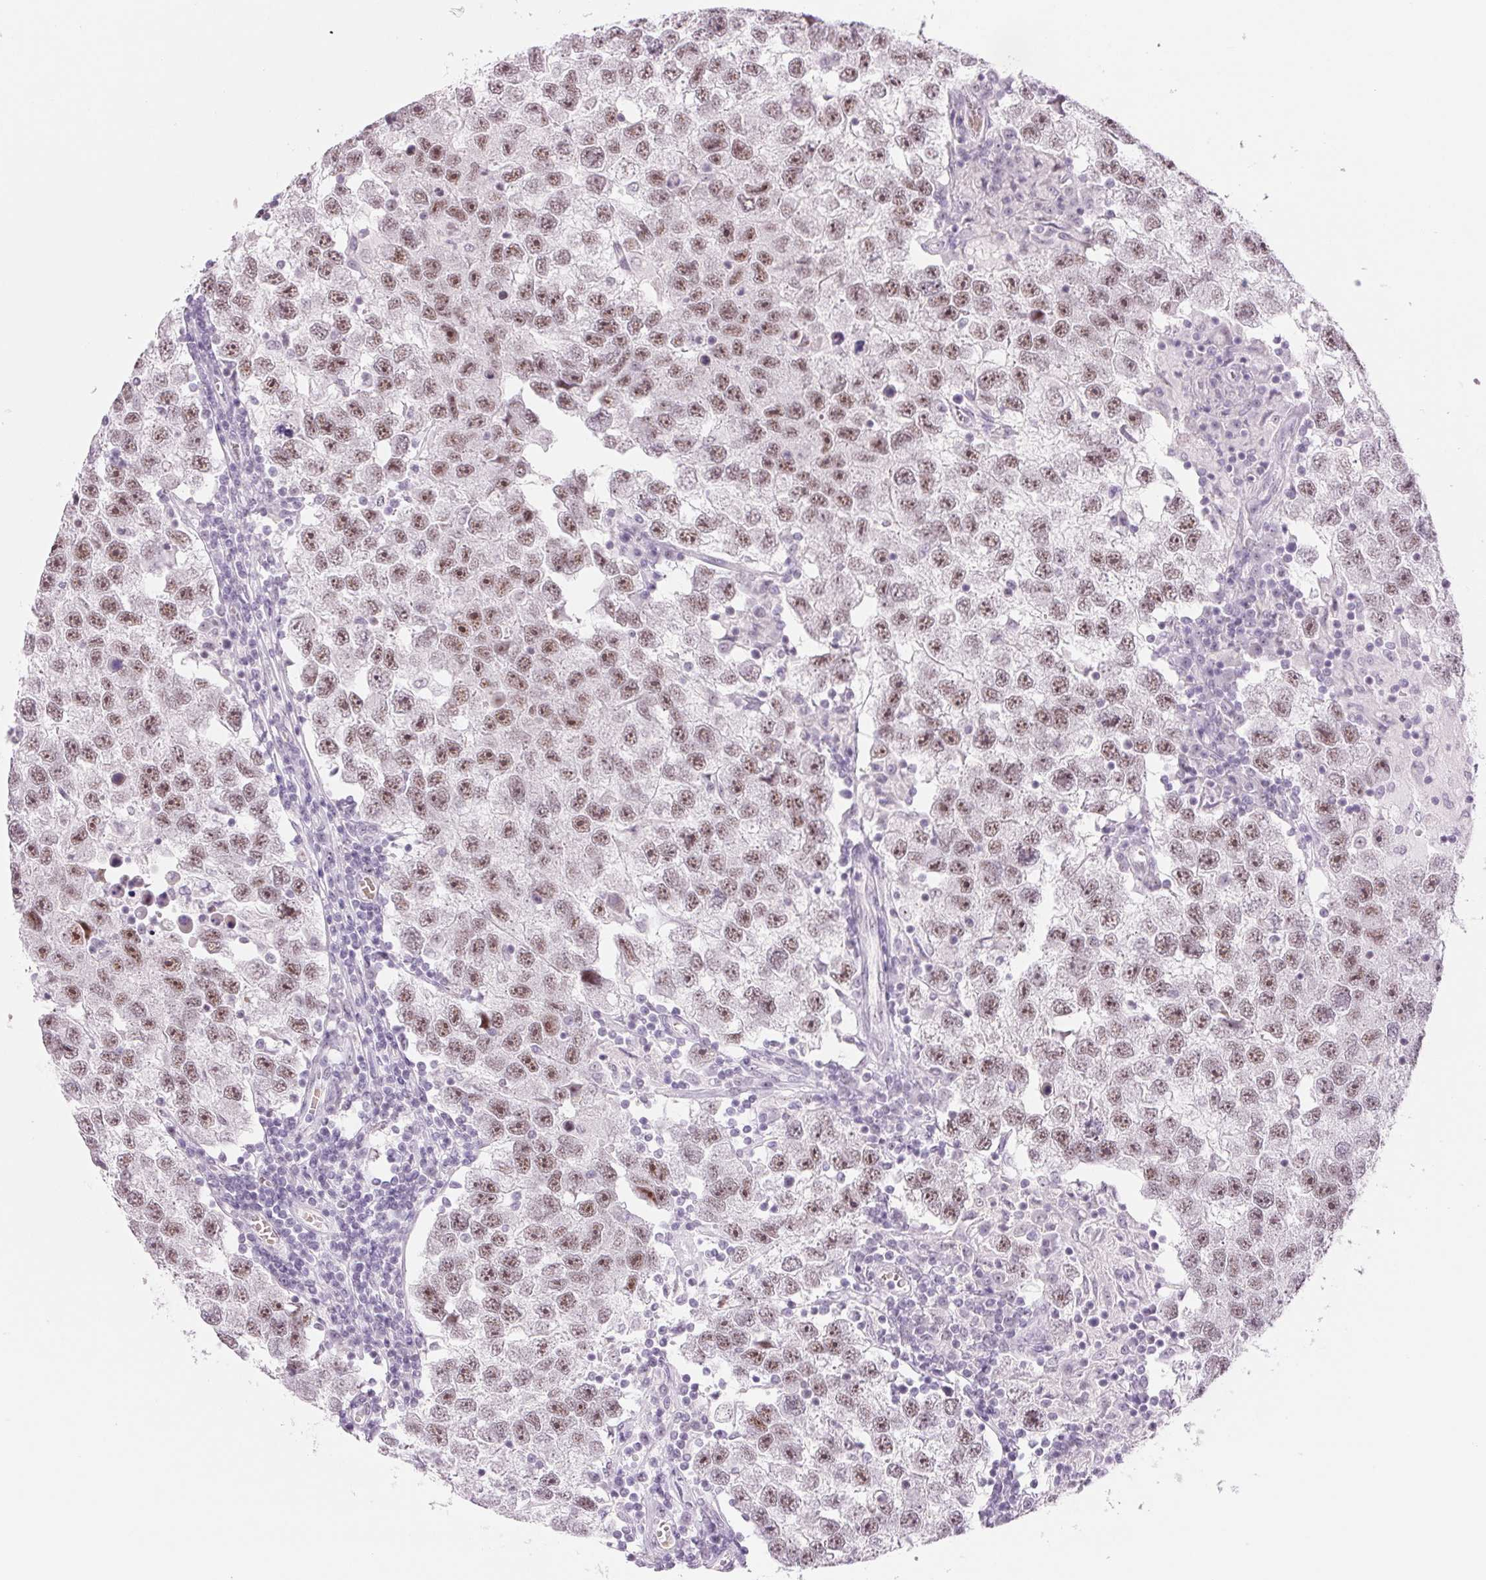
{"staining": {"intensity": "weak", "quantity": ">75%", "location": "nuclear"}, "tissue": "testis cancer", "cell_type": "Tumor cells", "image_type": "cancer", "snomed": [{"axis": "morphology", "description": "Seminoma, NOS"}, {"axis": "topography", "description": "Testis"}], "caption": "IHC of seminoma (testis) demonstrates low levels of weak nuclear expression in approximately >75% of tumor cells. The staining was performed using DAB to visualize the protein expression in brown, while the nuclei were stained in blue with hematoxylin (Magnification: 20x).", "gene": "ZC3H14", "patient": {"sex": "male", "age": 26}}